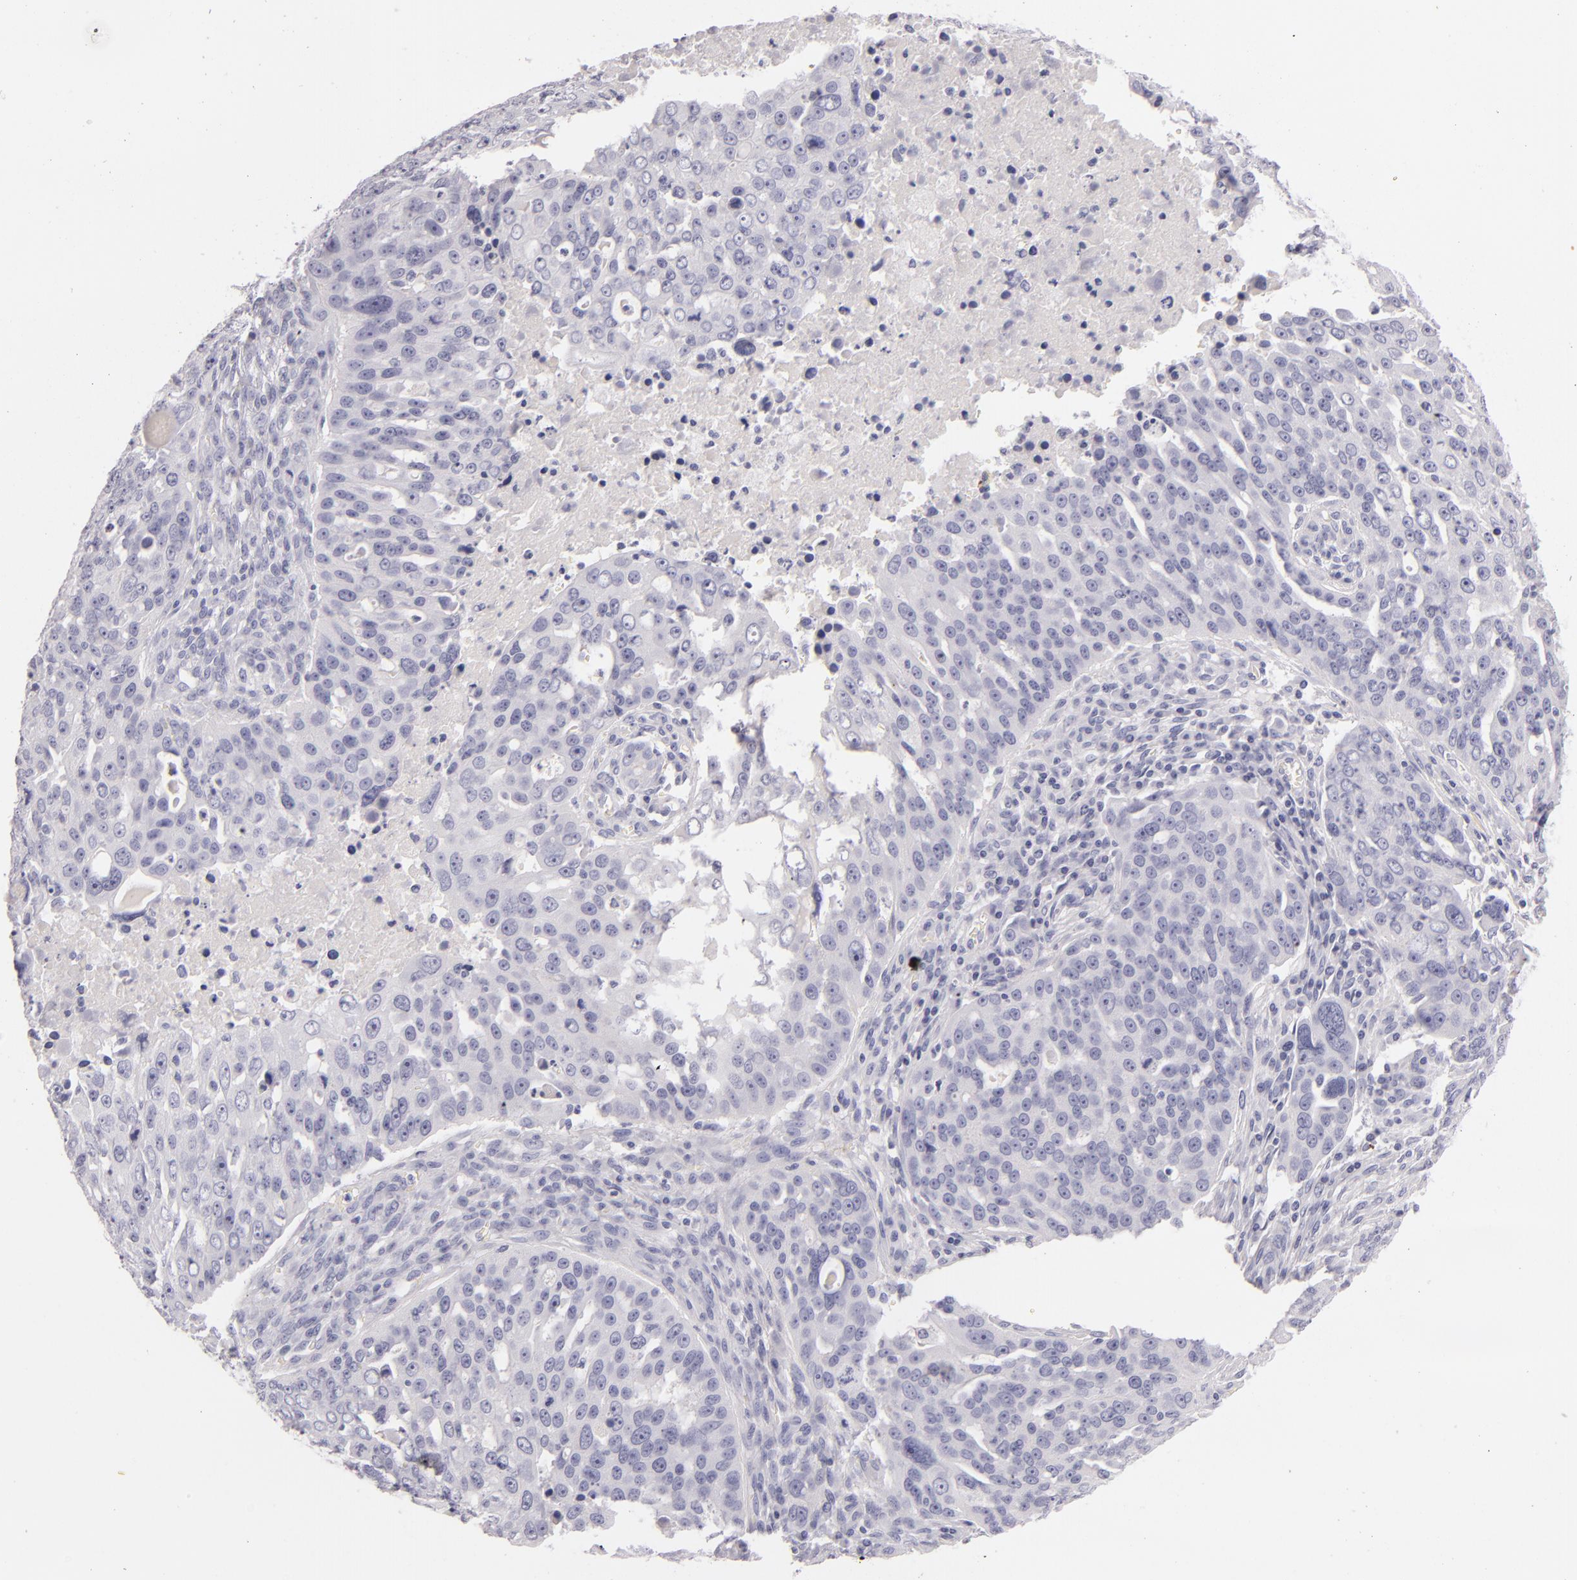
{"staining": {"intensity": "negative", "quantity": "none", "location": "none"}, "tissue": "ovarian cancer", "cell_type": "Tumor cells", "image_type": "cancer", "snomed": [{"axis": "morphology", "description": "Carcinoma, endometroid"}, {"axis": "topography", "description": "Ovary"}], "caption": "This is an IHC micrograph of ovarian cancer. There is no positivity in tumor cells.", "gene": "TPSD1", "patient": {"sex": "female", "age": 75}}